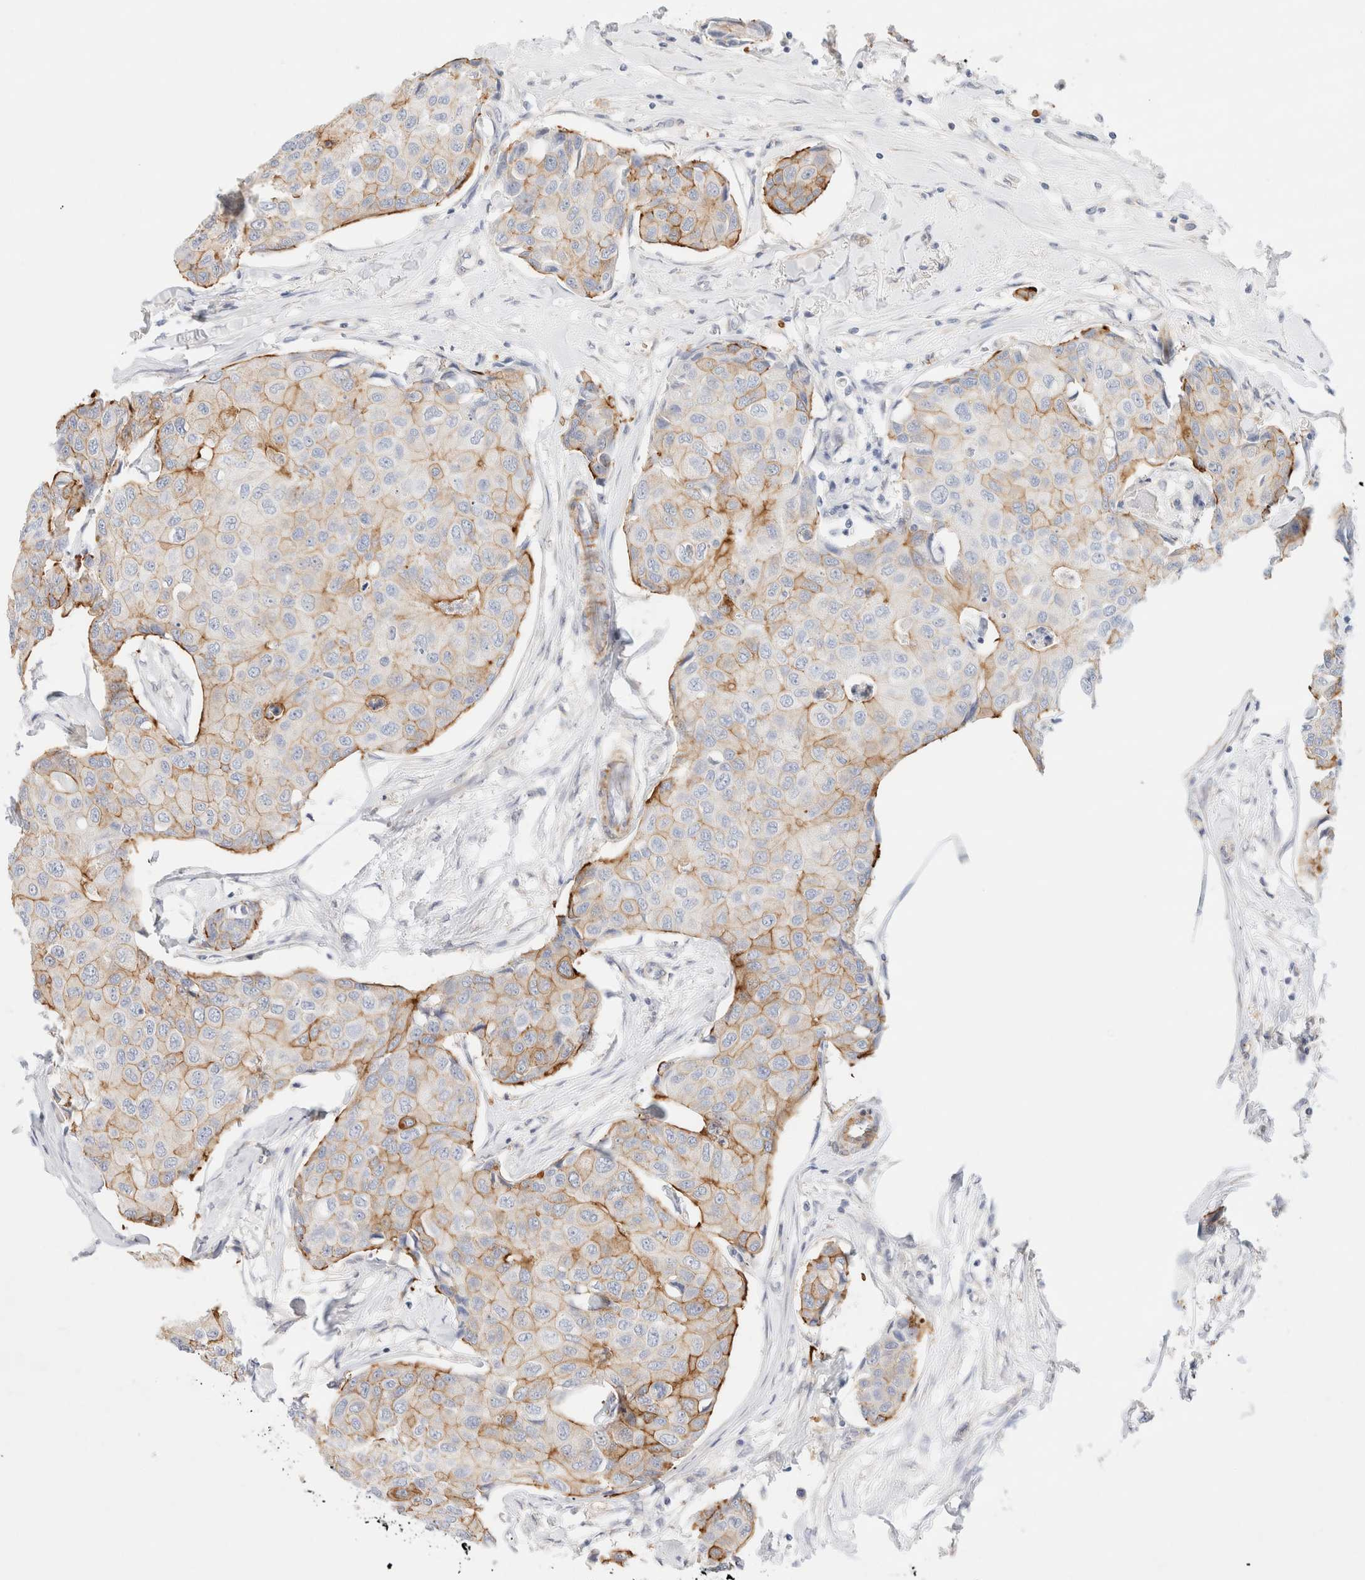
{"staining": {"intensity": "moderate", "quantity": "<25%", "location": "cytoplasmic/membranous"}, "tissue": "breast cancer", "cell_type": "Tumor cells", "image_type": "cancer", "snomed": [{"axis": "morphology", "description": "Duct carcinoma"}, {"axis": "topography", "description": "Breast"}], "caption": "Infiltrating ductal carcinoma (breast) stained for a protein displays moderate cytoplasmic/membranous positivity in tumor cells.", "gene": "SLC25A48", "patient": {"sex": "female", "age": 80}}